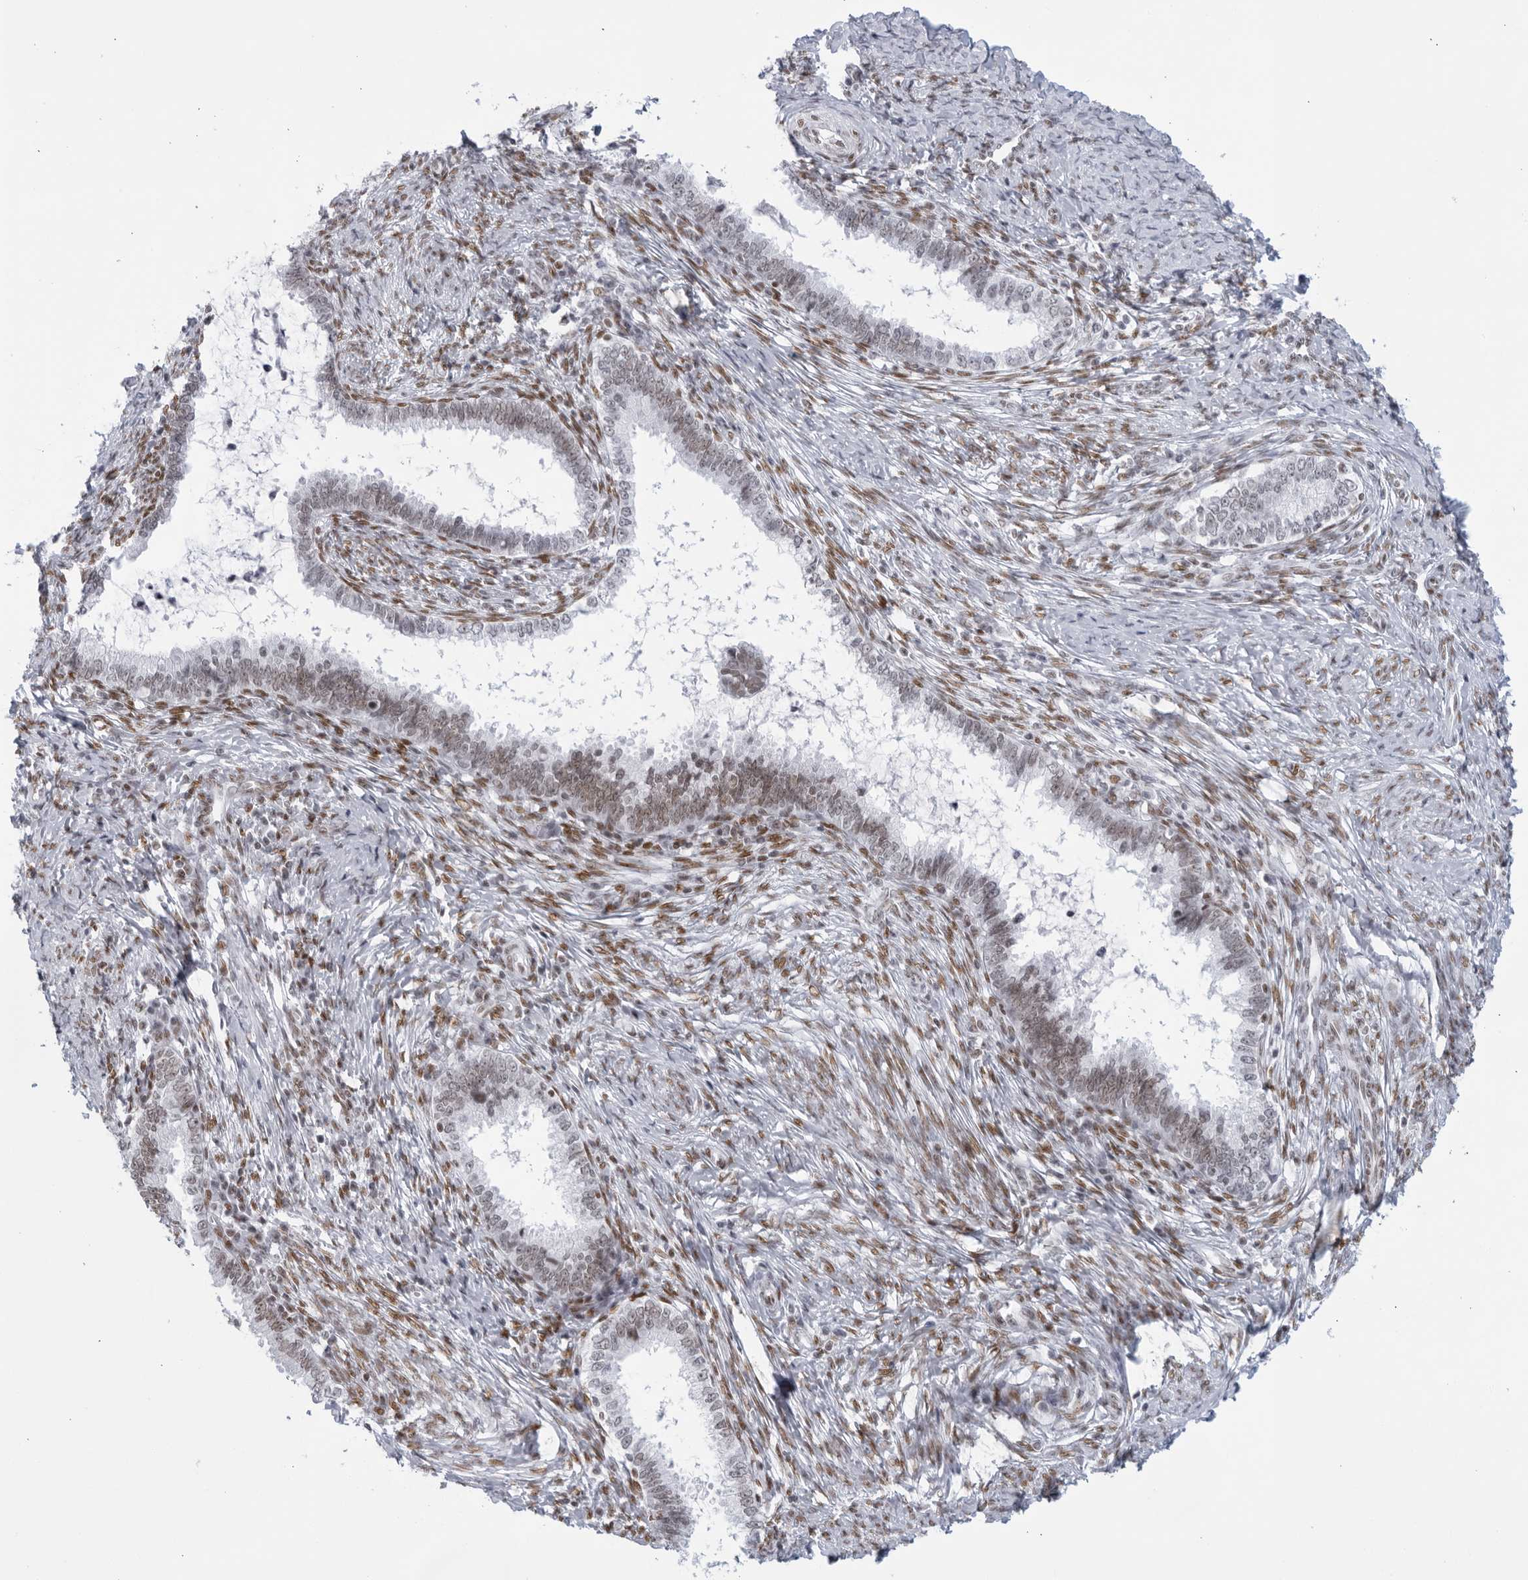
{"staining": {"intensity": "weak", "quantity": "25%-75%", "location": "nuclear"}, "tissue": "cervical cancer", "cell_type": "Tumor cells", "image_type": "cancer", "snomed": [{"axis": "morphology", "description": "Adenocarcinoma, NOS"}, {"axis": "topography", "description": "Cervix"}], "caption": "Immunohistochemistry (IHC) image of human adenocarcinoma (cervical) stained for a protein (brown), which displays low levels of weak nuclear positivity in about 25%-75% of tumor cells.", "gene": "HP1BP3", "patient": {"sex": "female", "age": 36}}